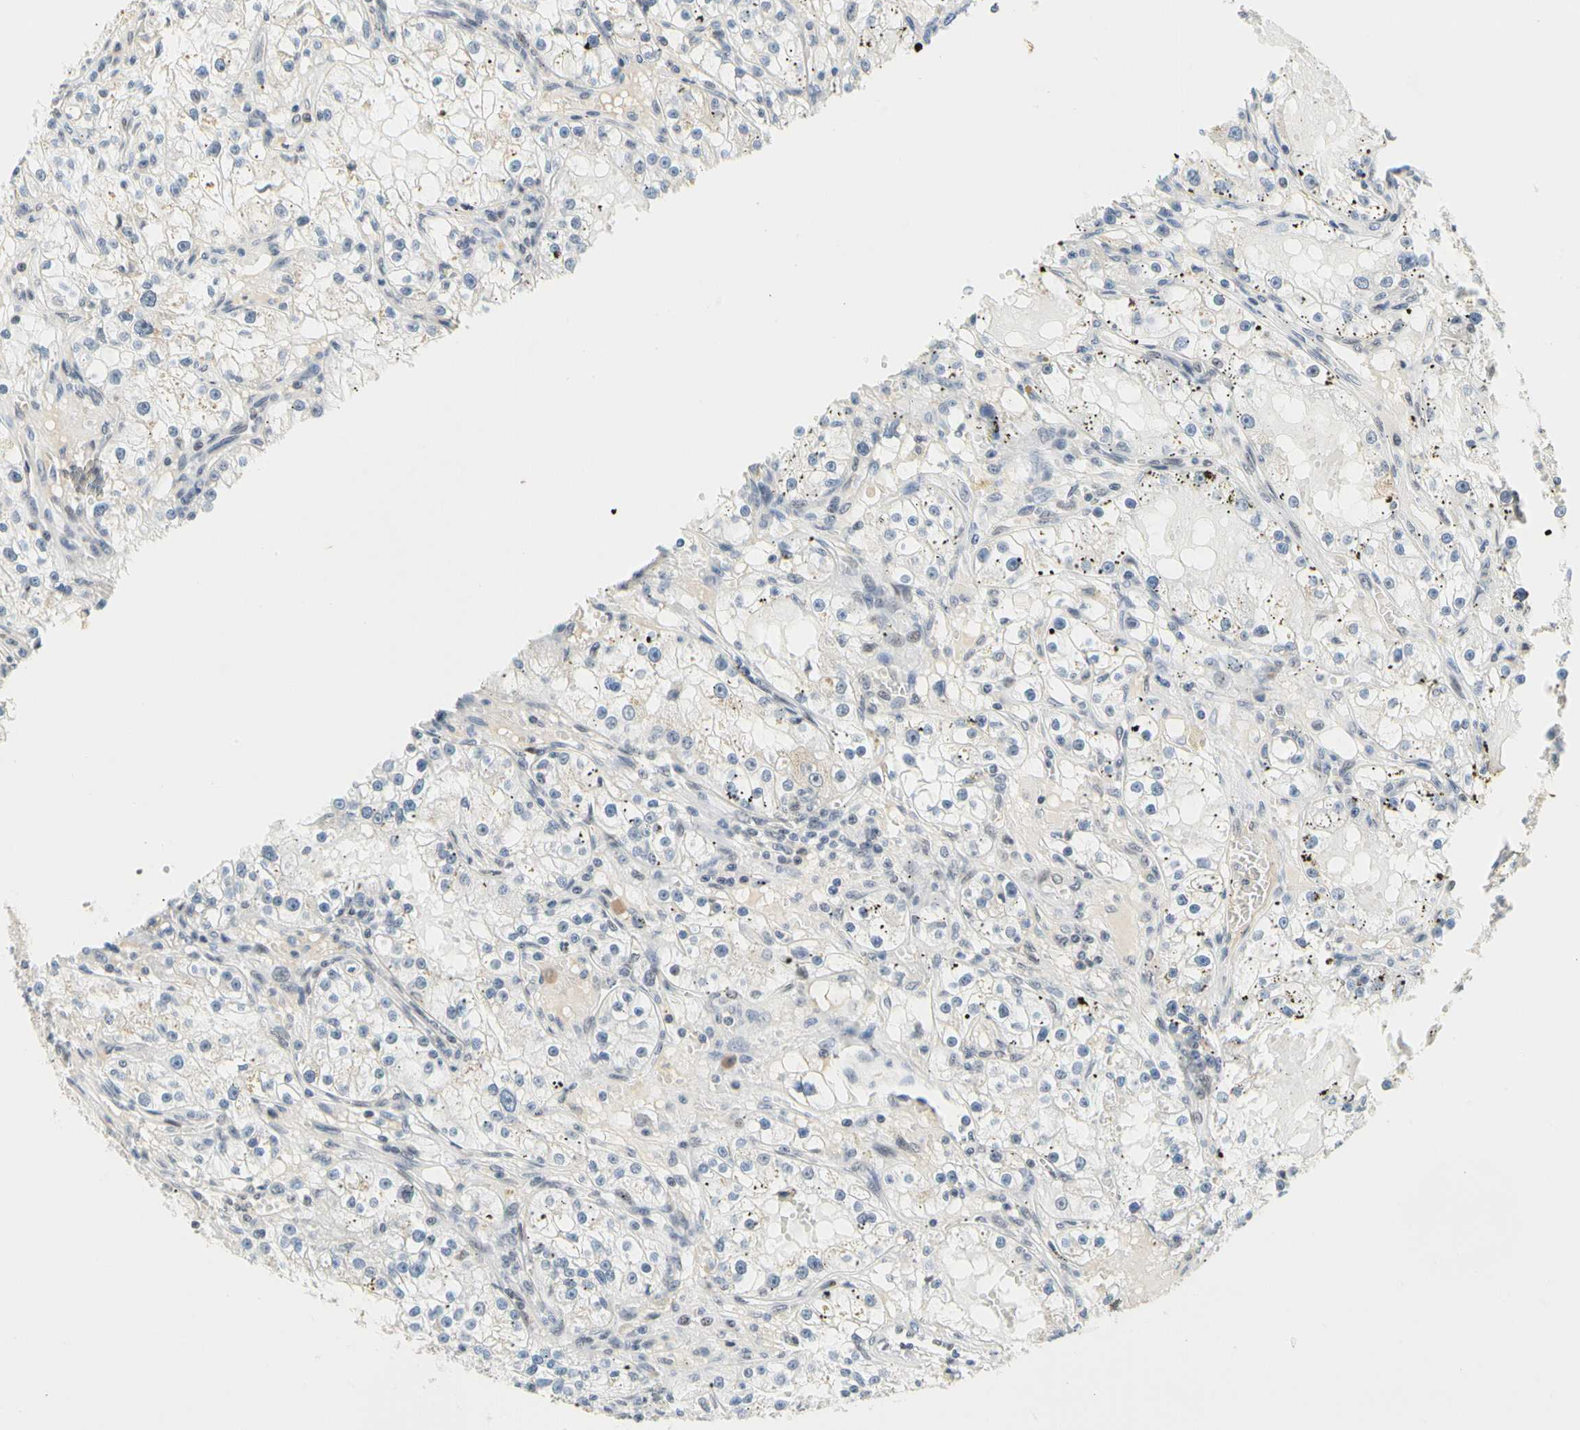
{"staining": {"intensity": "negative", "quantity": "none", "location": "none"}, "tissue": "renal cancer", "cell_type": "Tumor cells", "image_type": "cancer", "snomed": [{"axis": "morphology", "description": "Adenocarcinoma, NOS"}, {"axis": "topography", "description": "Kidney"}], "caption": "A high-resolution micrograph shows immunohistochemistry staining of renal cancer, which exhibits no significant staining in tumor cells.", "gene": "ZSCAN16", "patient": {"sex": "male", "age": 56}}